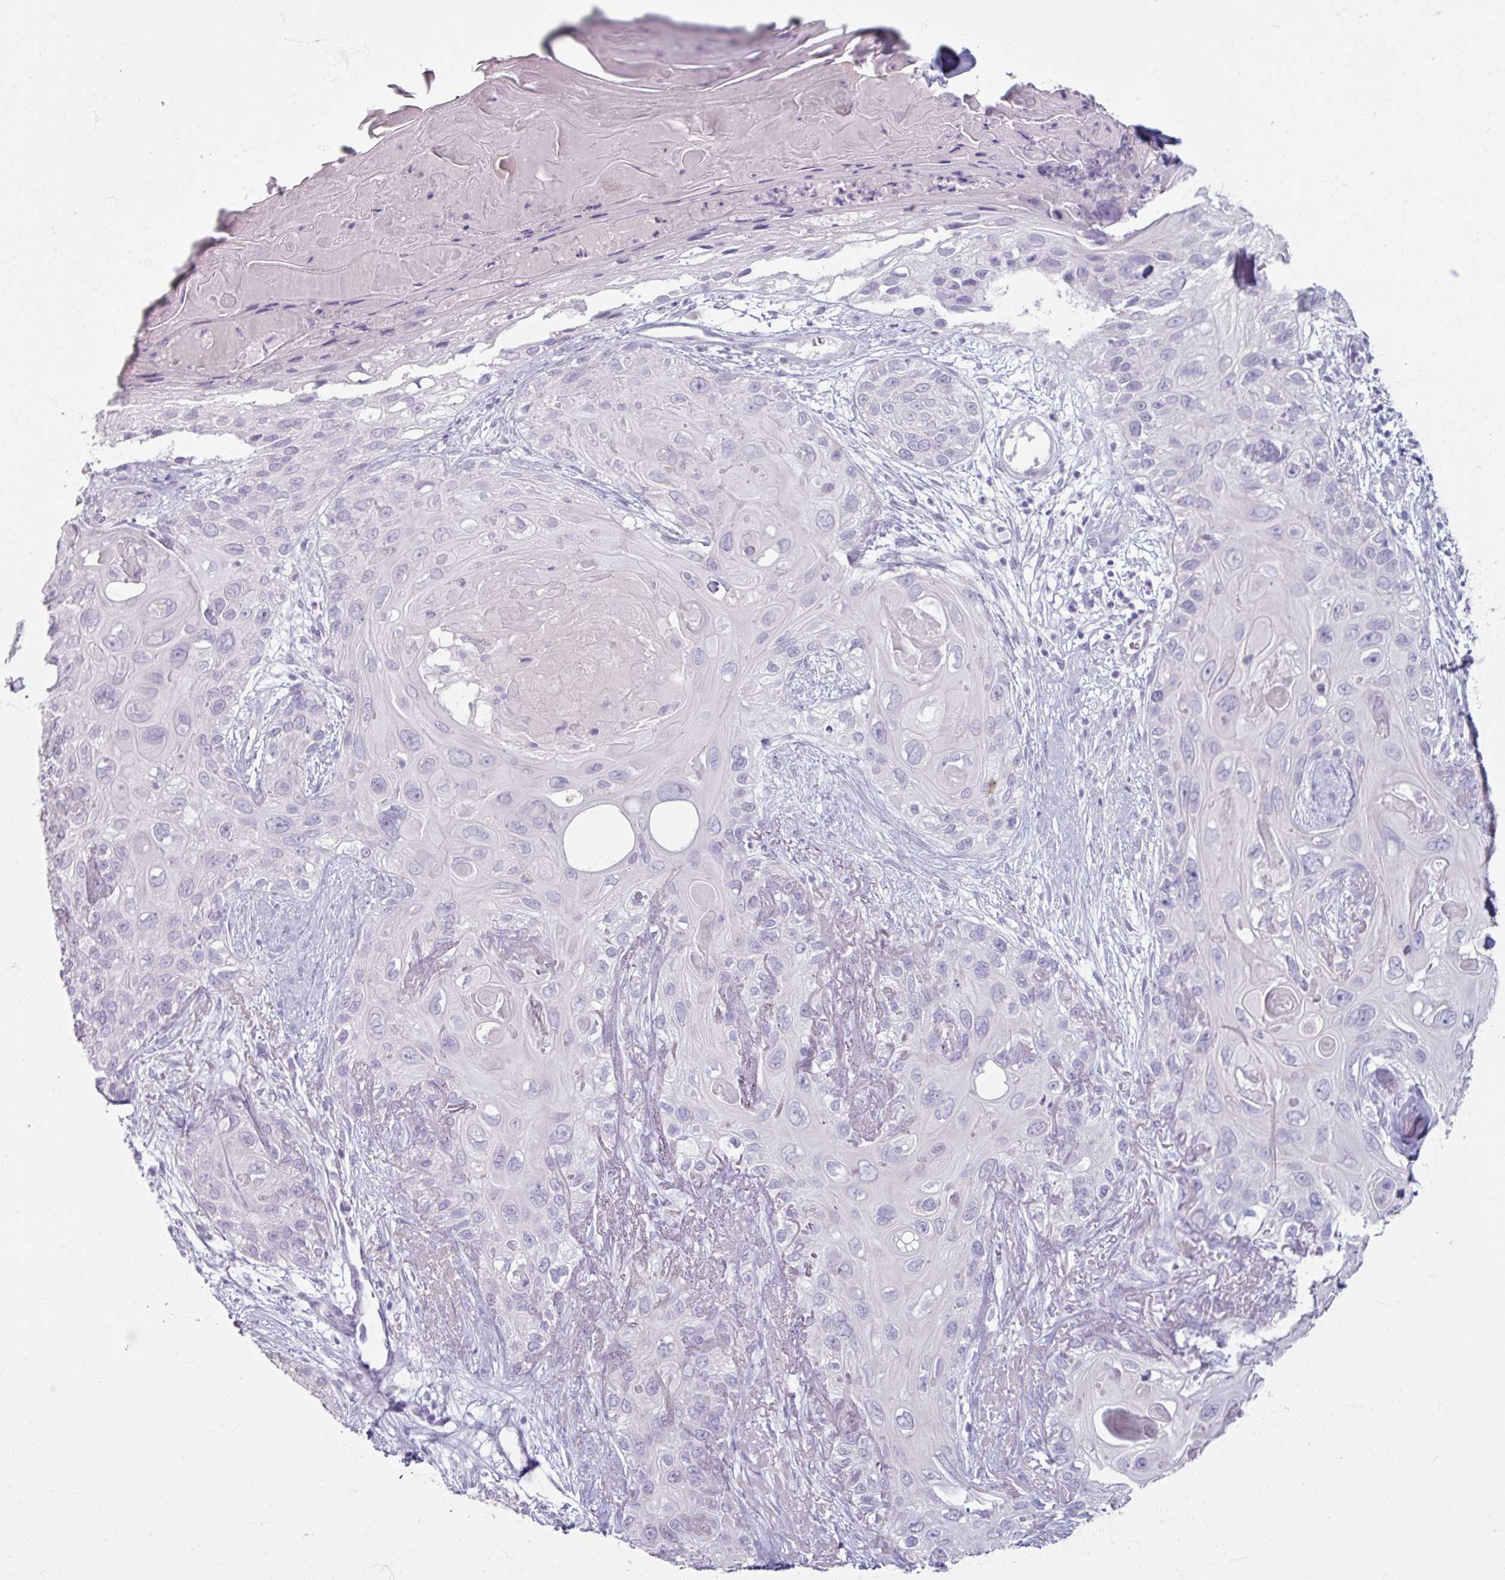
{"staining": {"intensity": "negative", "quantity": "none", "location": "none"}, "tissue": "skin cancer", "cell_type": "Tumor cells", "image_type": "cancer", "snomed": [{"axis": "morphology", "description": "Normal tissue, NOS"}, {"axis": "morphology", "description": "Squamous cell carcinoma, NOS"}, {"axis": "topography", "description": "Skin"}], "caption": "DAB immunohistochemical staining of human squamous cell carcinoma (skin) shows no significant positivity in tumor cells.", "gene": "TG", "patient": {"sex": "male", "age": 72}}